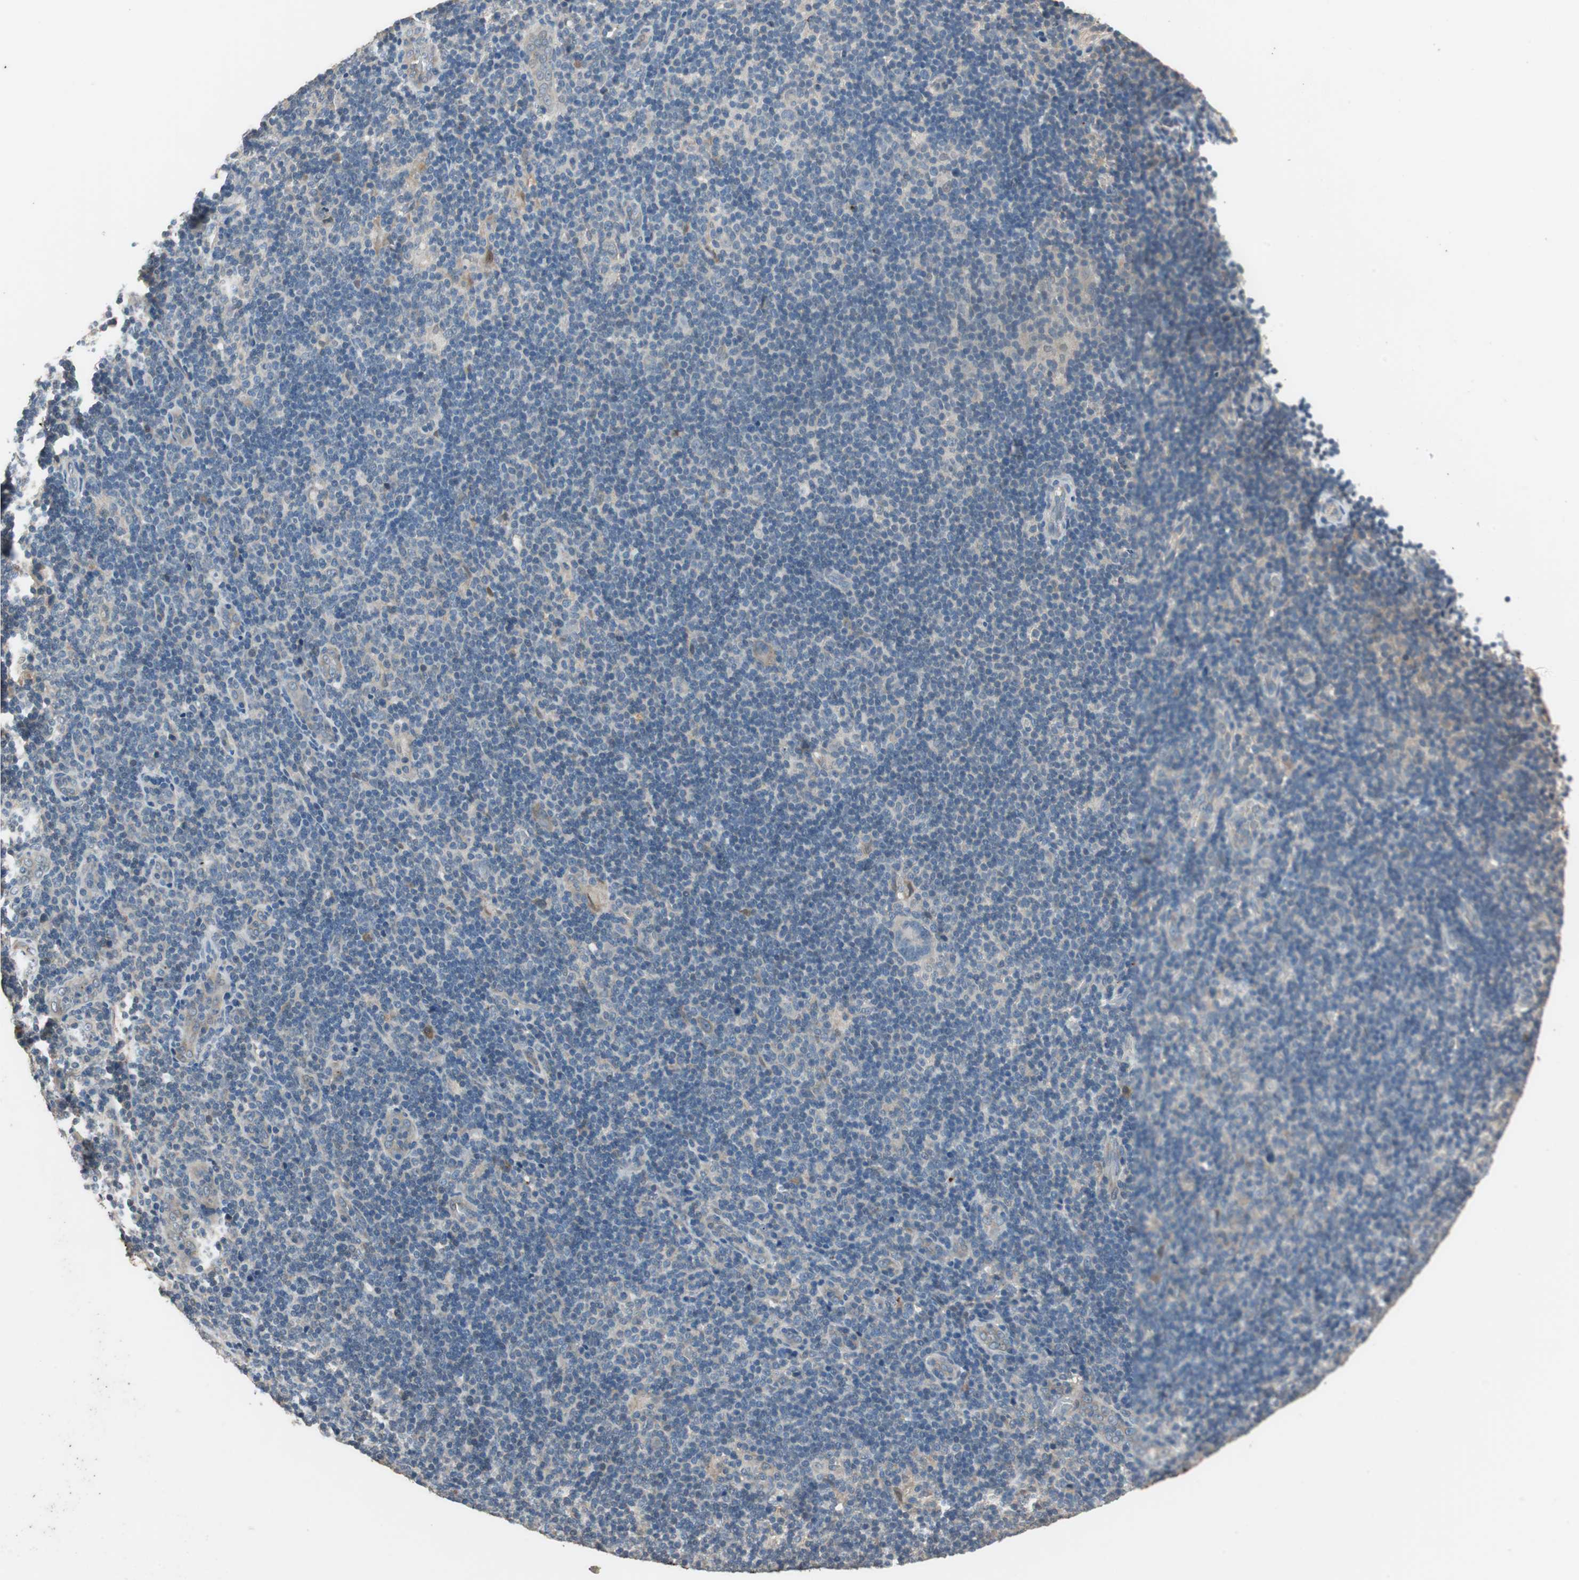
{"staining": {"intensity": "negative", "quantity": "none", "location": "none"}, "tissue": "lymphoma", "cell_type": "Tumor cells", "image_type": "cancer", "snomed": [{"axis": "morphology", "description": "Hodgkin's disease, NOS"}, {"axis": "topography", "description": "Lymph node"}], "caption": "The micrograph demonstrates no significant staining in tumor cells of lymphoma. (DAB immunohistochemistry (IHC), high magnification).", "gene": "PI4KB", "patient": {"sex": "female", "age": 57}}